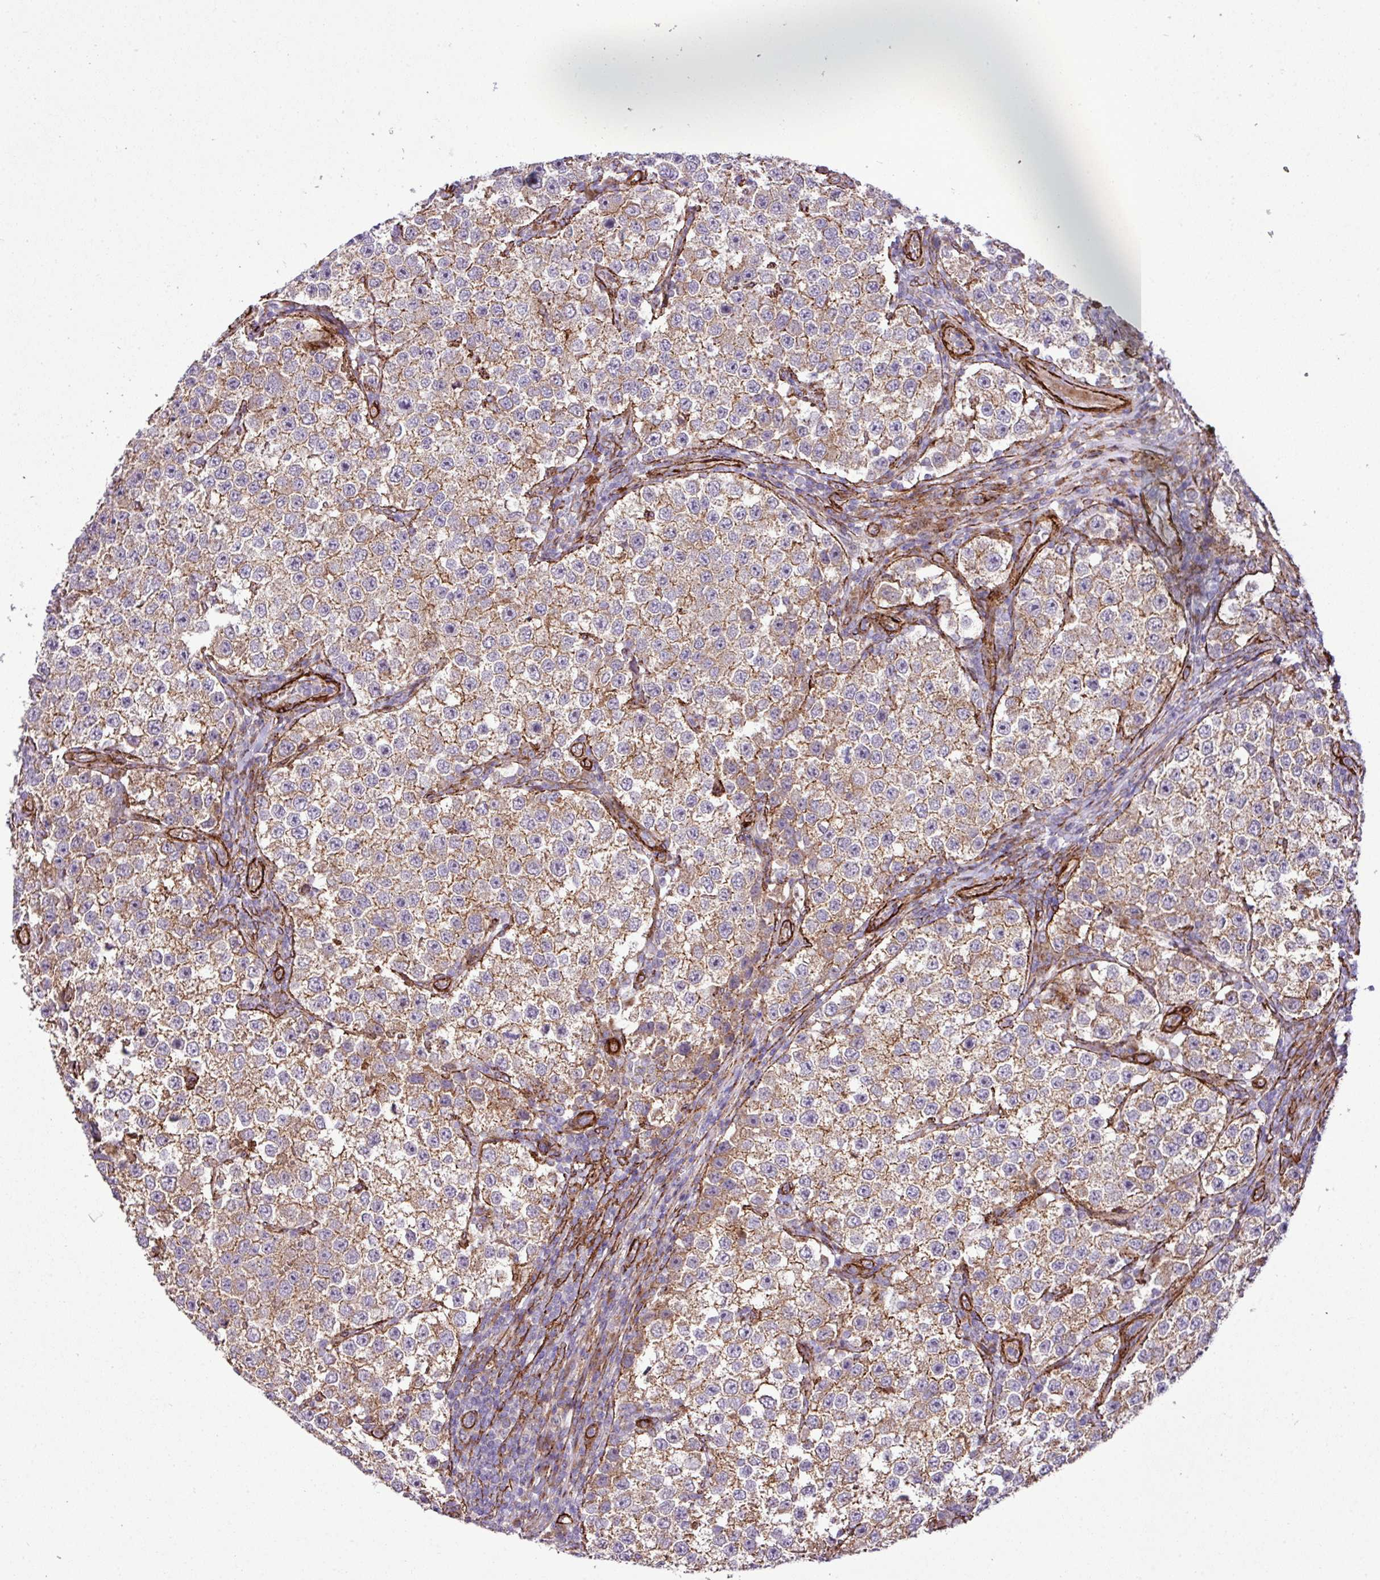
{"staining": {"intensity": "moderate", "quantity": ">75%", "location": "cytoplasmic/membranous"}, "tissue": "testis cancer", "cell_type": "Tumor cells", "image_type": "cancer", "snomed": [{"axis": "morphology", "description": "Seminoma, NOS"}, {"axis": "topography", "description": "Testis"}], "caption": "Immunohistochemical staining of testis cancer (seminoma) exhibits medium levels of moderate cytoplasmic/membranous staining in approximately >75% of tumor cells.", "gene": "FAM47E", "patient": {"sex": "male", "age": 37}}